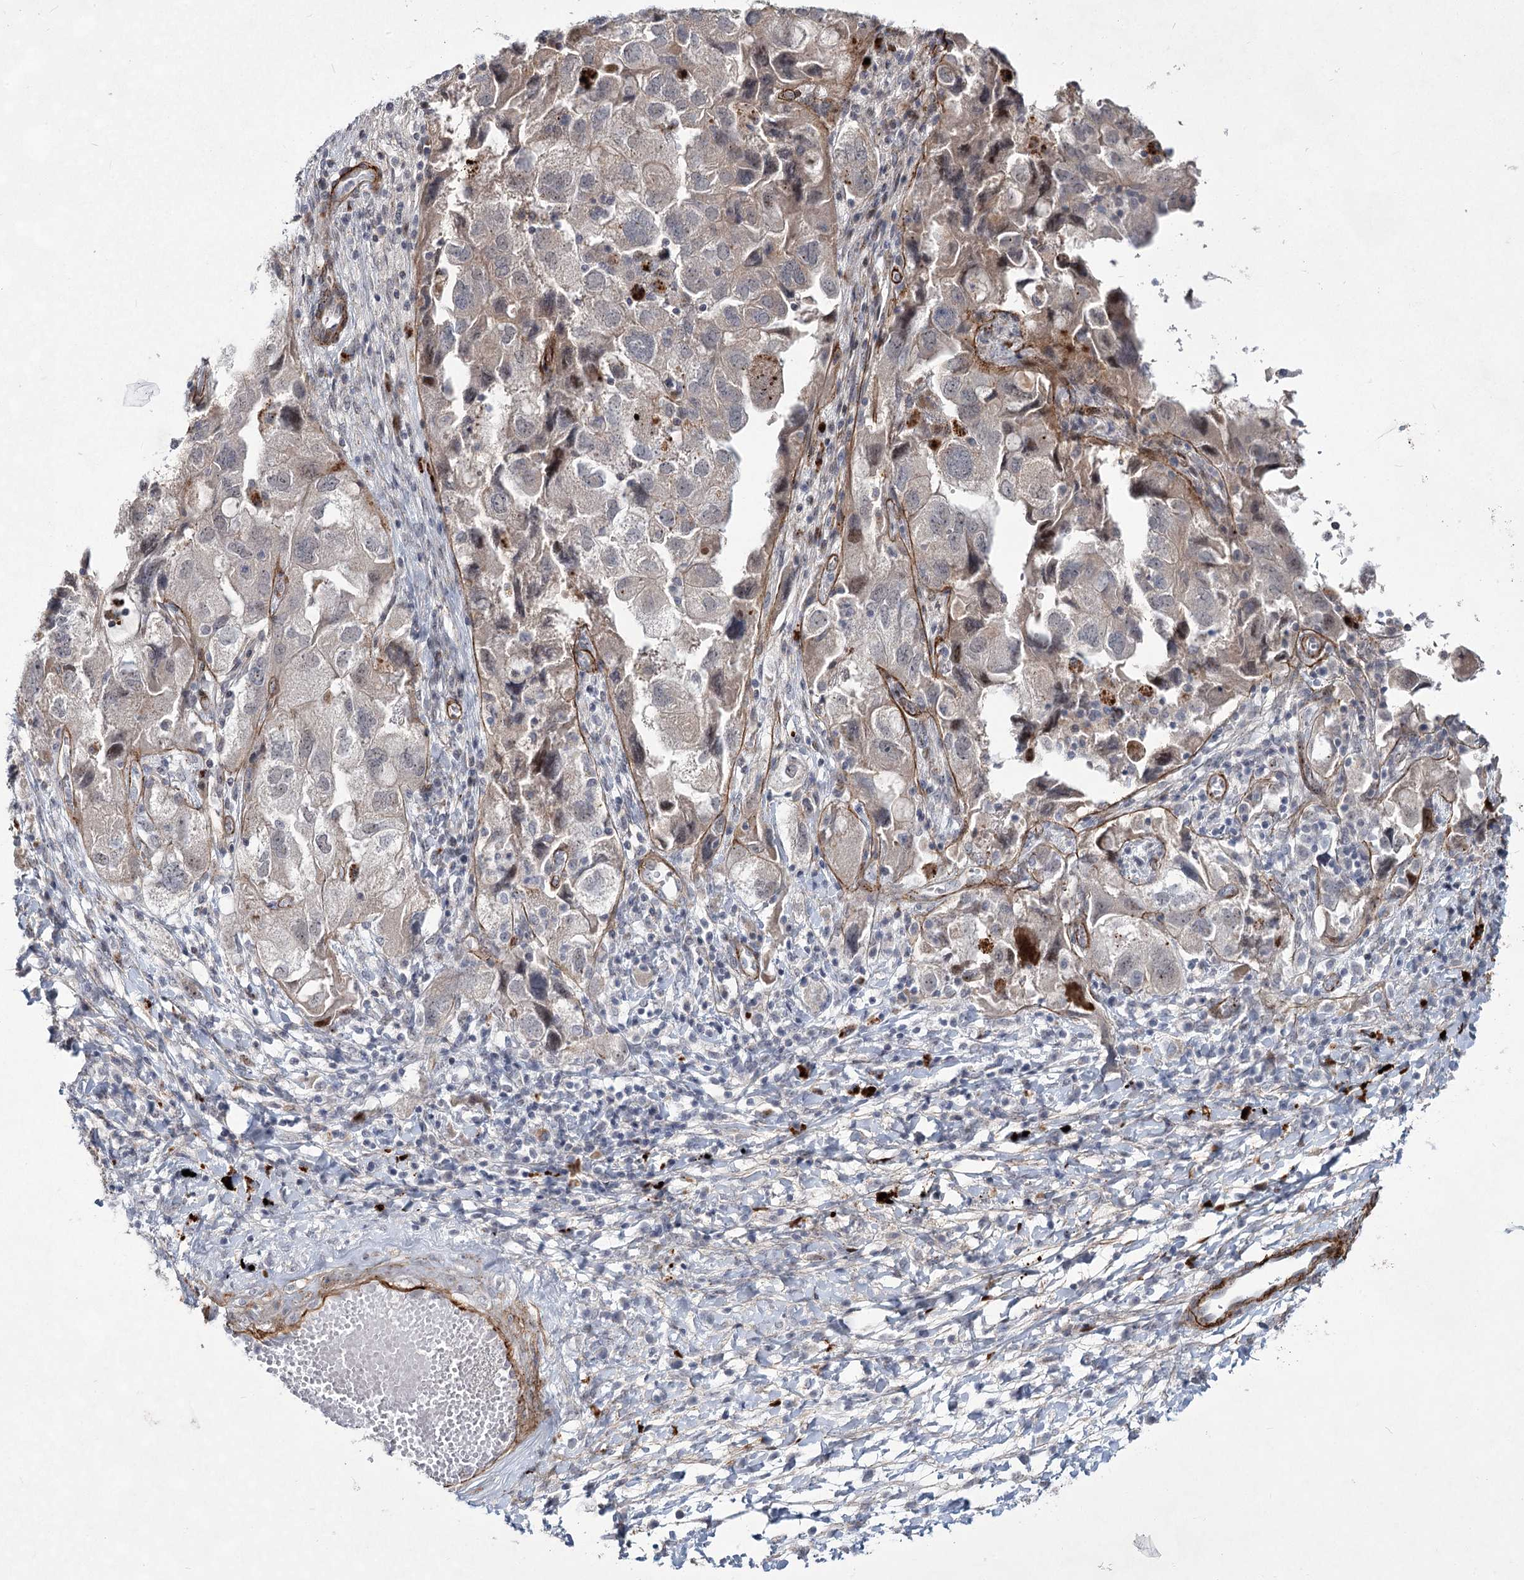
{"staining": {"intensity": "weak", "quantity": "<25%", "location": "cytoplasmic/membranous"}, "tissue": "ovarian cancer", "cell_type": "Tumor cells", "image_type": "cancer", "snomed": [{"axis": "morphology", "description": "Carcinoma, NOS"}, {"axis": "morphology", "description": "Cystadenocarcinoma, serous, NOS"}, {"axis": "topography", "description": "Ovary"}], "caption": "This is a image of immunohistochemistry (IHC) staining of ovarian serous cystadenocarcinoma, which shows no positivity in tumor cells. Brightfield microscopy of immunohistochemistry stained with DAB (3,3'-diaminobenzidine) (brown) and hematoxylin (blue), captured at high magnification.", "gene": "ATL2", "patient": {"sex": "female", "age": 69}}